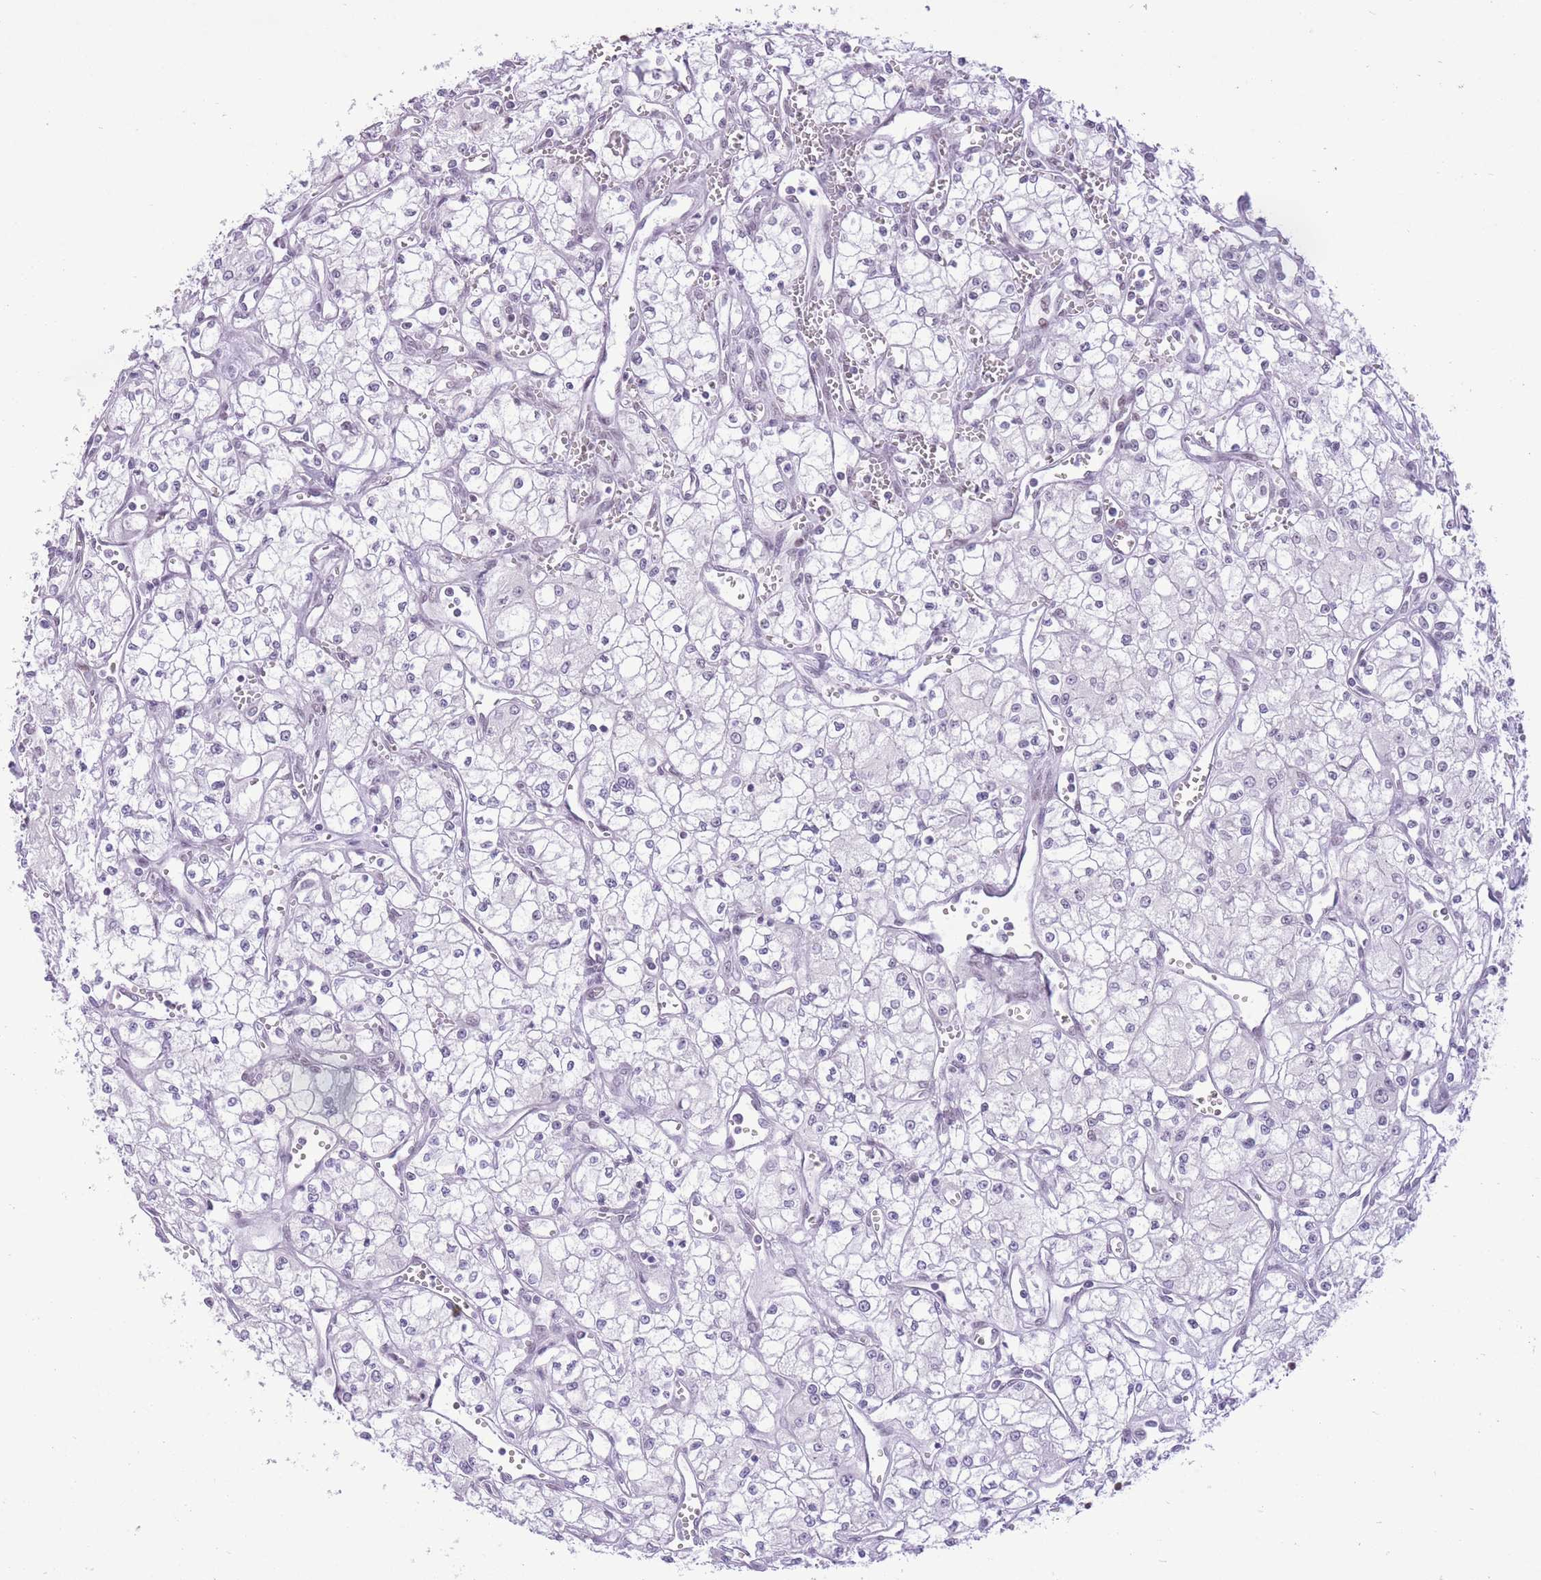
{"staining": {"intensity": "negative", "quantity": "none", "location": "none"}, "tissue": "renal cancer", "cell_type": "Tumor cells", "image_type": "cancer", "snomed": [{"axis": "morphology", "description": "Adenocarcinoma, NOS"}, {"axis": "topography", "description": "Kidney"}], "caption": "The IHC image has no significant positivity in tumor cells of renal adenocarcinoma tissue. (Stains: DAB (3,3'-diaminobenzidine) immunohistochemistry (IHC) with hematoxylin counter stain, Microscopy: brightfield microscopy at high magnification).", "gene": "ZBED5", "patient": {"sex": "male", "age": 59}}